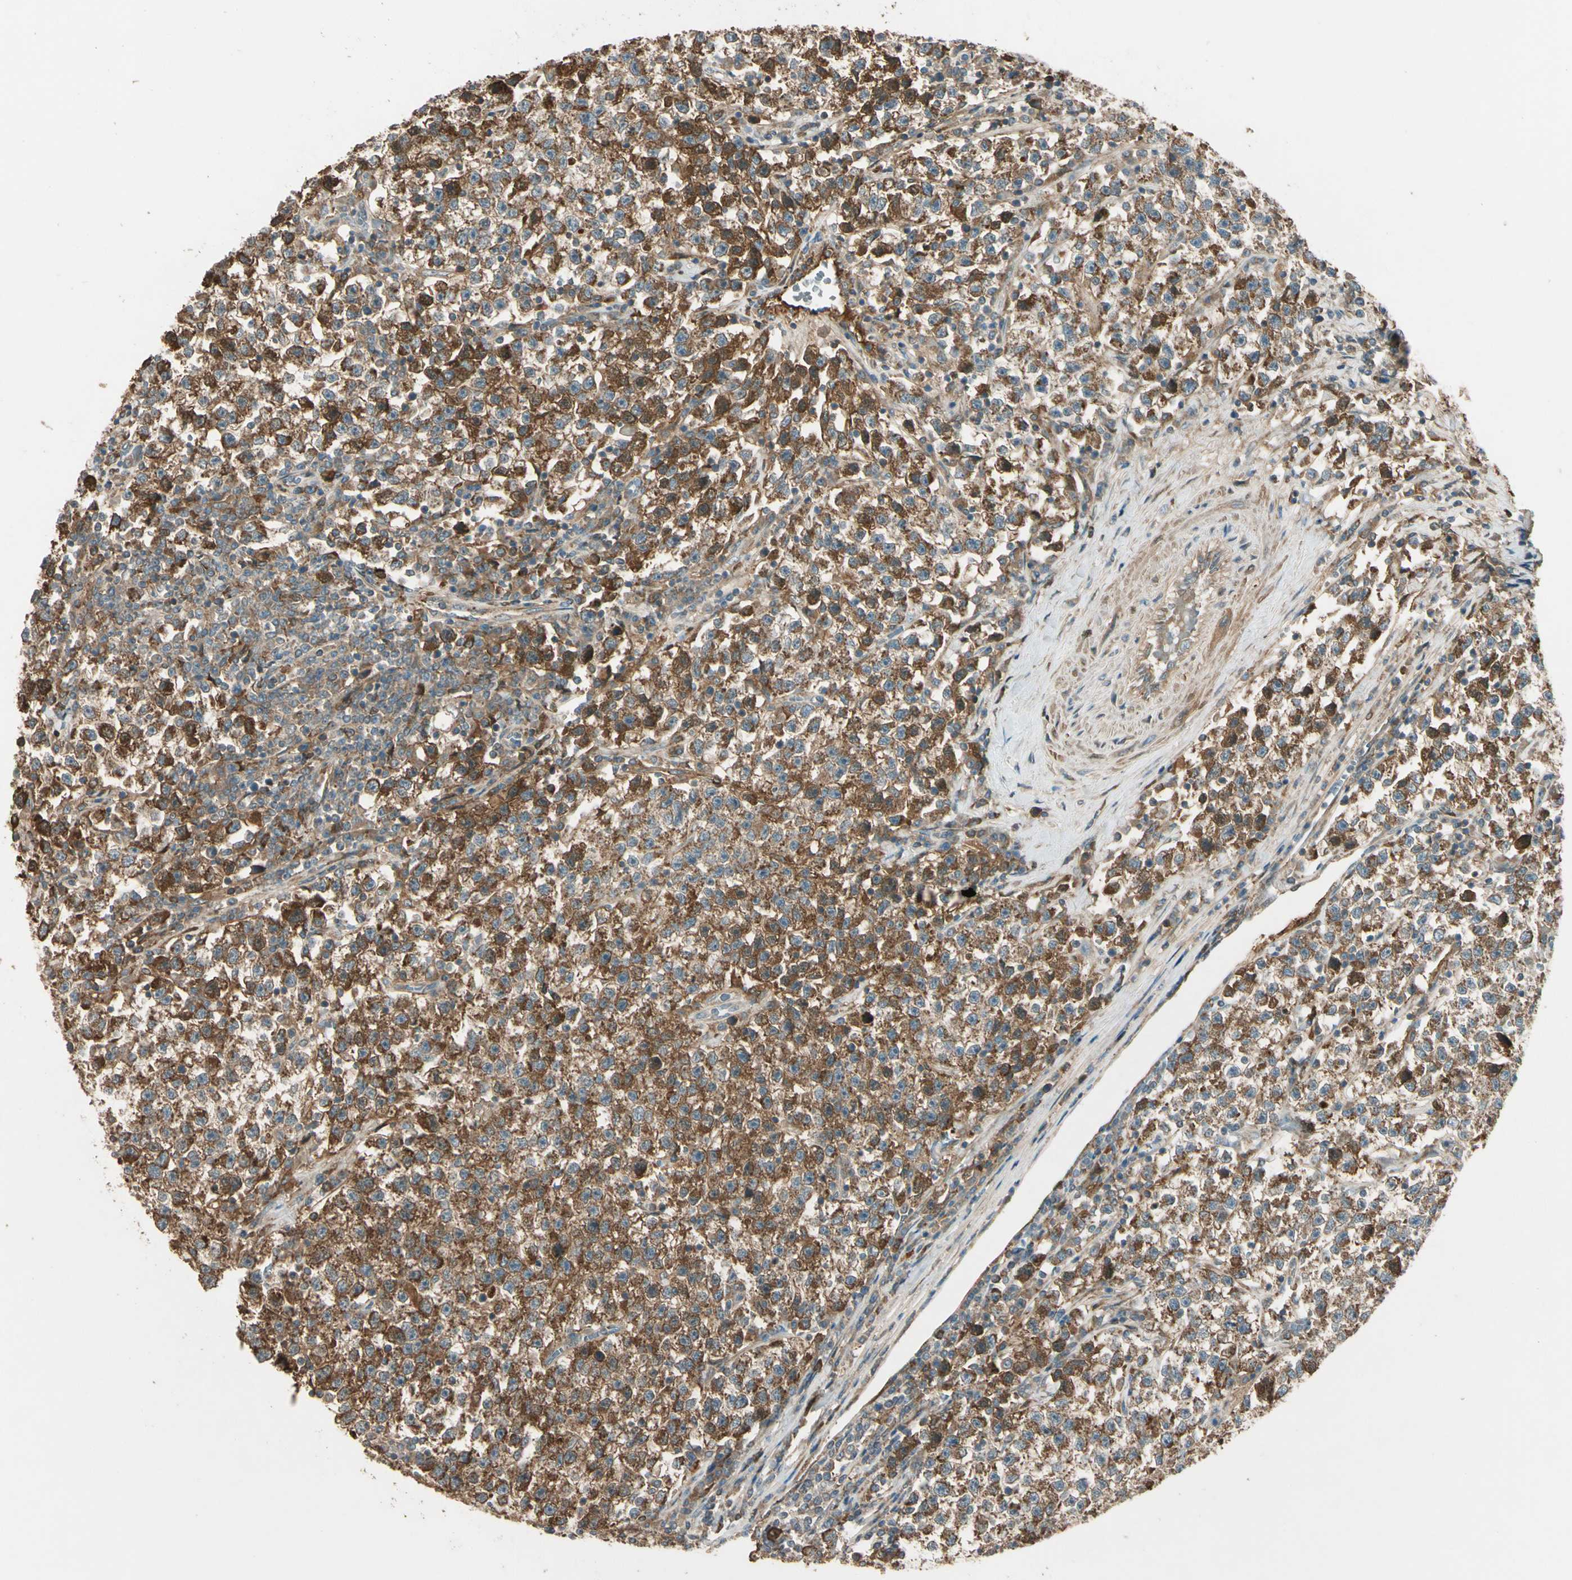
{"staining": {"intensity": "moderate", "quantity": ">75%", "location": "cytoplasmic/membranous"}, "tissue": "testis cancer", "cell_type": "Tumor cells", "image_type": "cancer", "snomed": [{"axis": "morphology", "description": "Seminoma, NOS"}, {"axis": "topography", "description": "Testis"}], "caption": "Moderate cytoplasmic/membranous positivity for a protein is appreciated in approximately >75% of tumor cells of seminoma (testis) using IHC.", "gene": "STX11", "patient": {"sex": "male", "age": 22}}